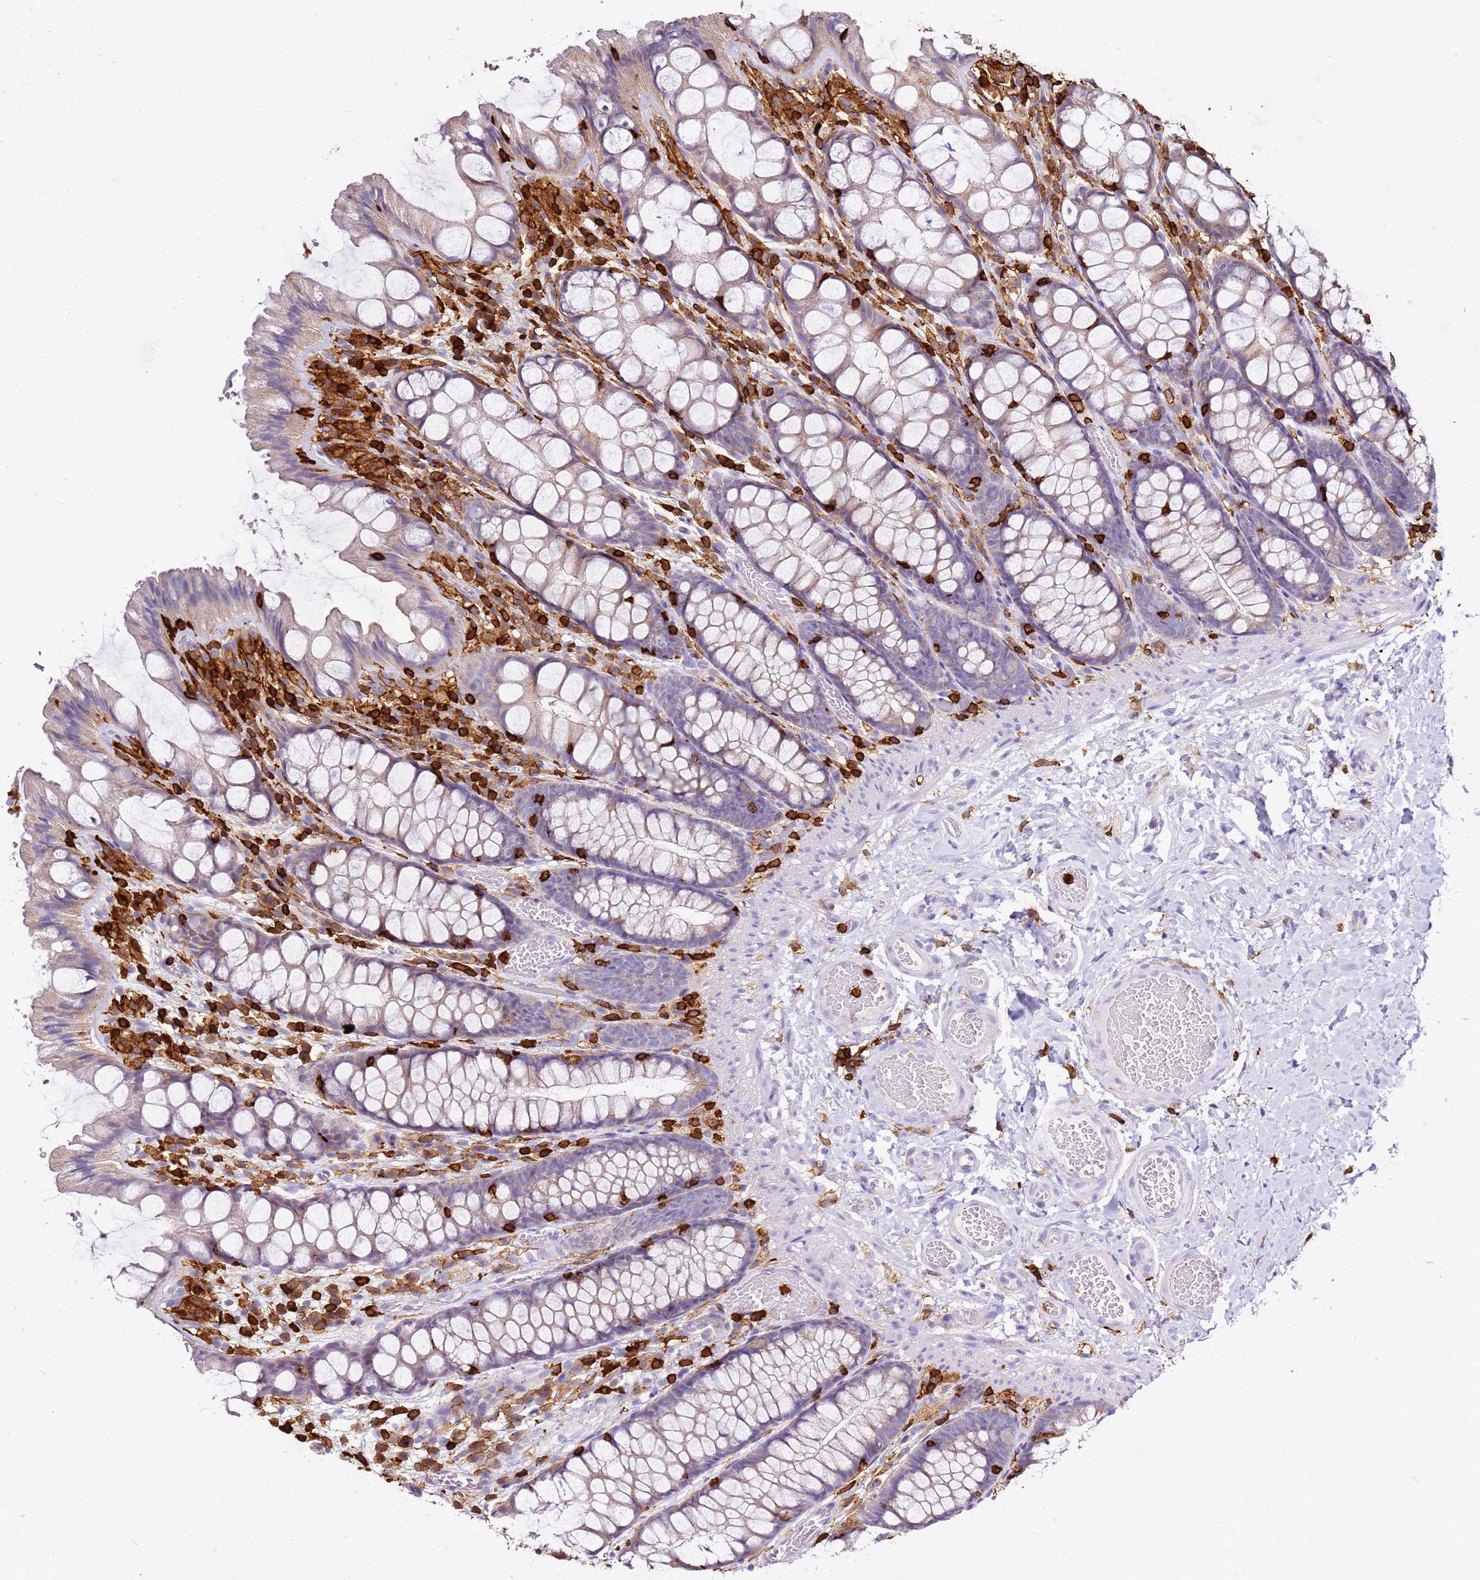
{"staining": {"intensity": "negative", "quantity": "none", "location": "none"}, "tissue": "colon", "cell_type": "Endothelial cells", "image_type": "normal", "snomed": [{"axis": "morphology", "description": "Normal tissue, NOS"}, {"axis": "topography", "description": "Colon"}], "caption": "IHC micrograph of normal colon: colon stained with DAB exhibits no significant protein positivity in endothelial cells. Nuclei are stained in blue.", "gene": "CORO1A", "patient": {"sex": "male", "age": 47}}